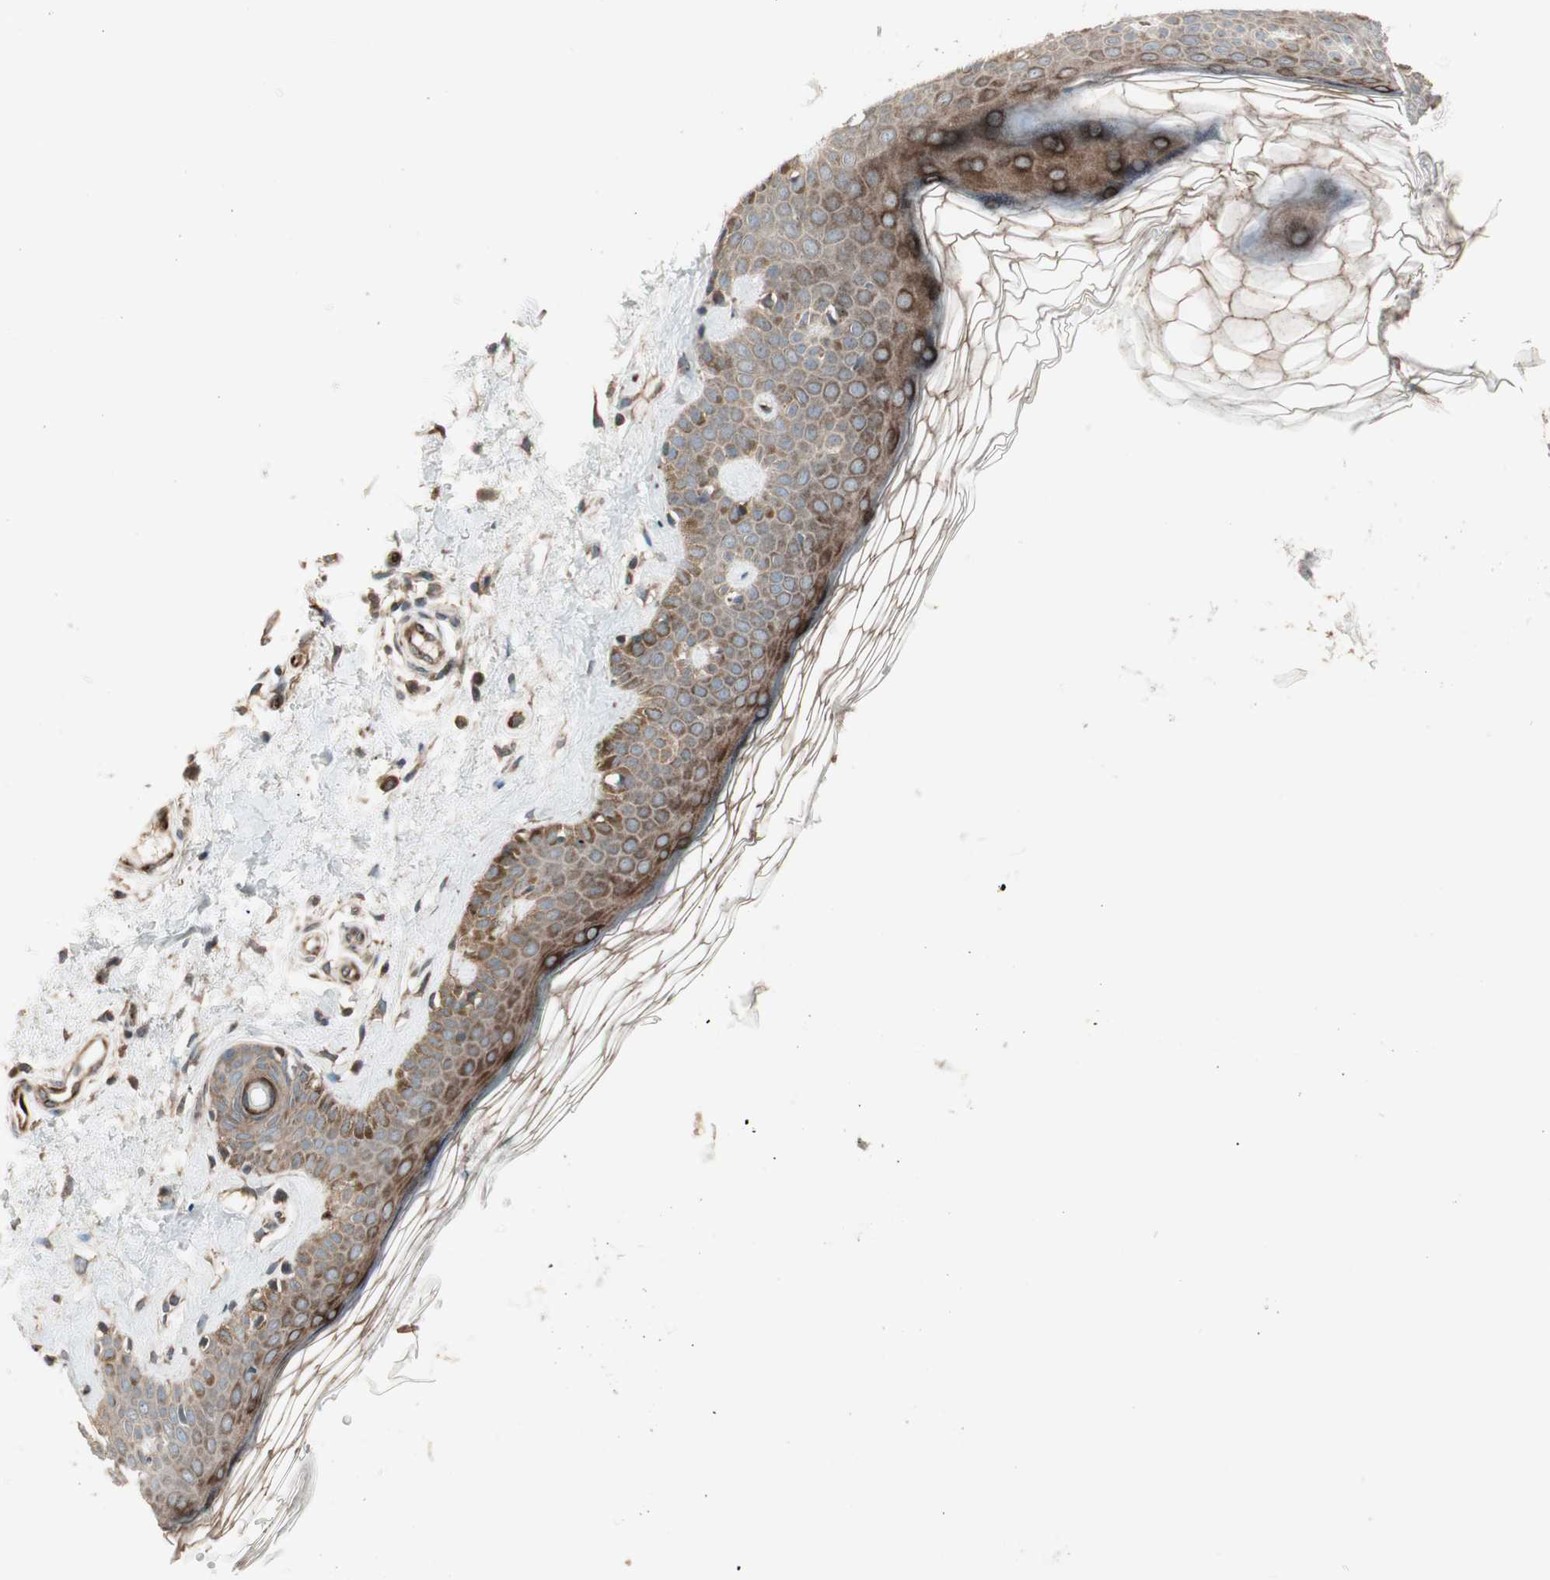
{"staining": {"intensity": "moderate", "quantity": ">75%", "location": "cytoplasmic/membranous"}, "tissue": "skin", "cell_type": "Fibroblasts", "image_type": "normal", "snomed": [{"axis": "morphology", "description": "Normal tissue, NOS"}, {"axis": "topography", "description": "Skin"}], "caption": "Immunohistochemical staining of unremarkable skin demonstrates >75% levels of moderate cytoplasmic/membranous protein expression in approximately >75% of fibroblasts.", "gene": "PPP2R5E", "patient": {"sex": "male", "age": 67}}